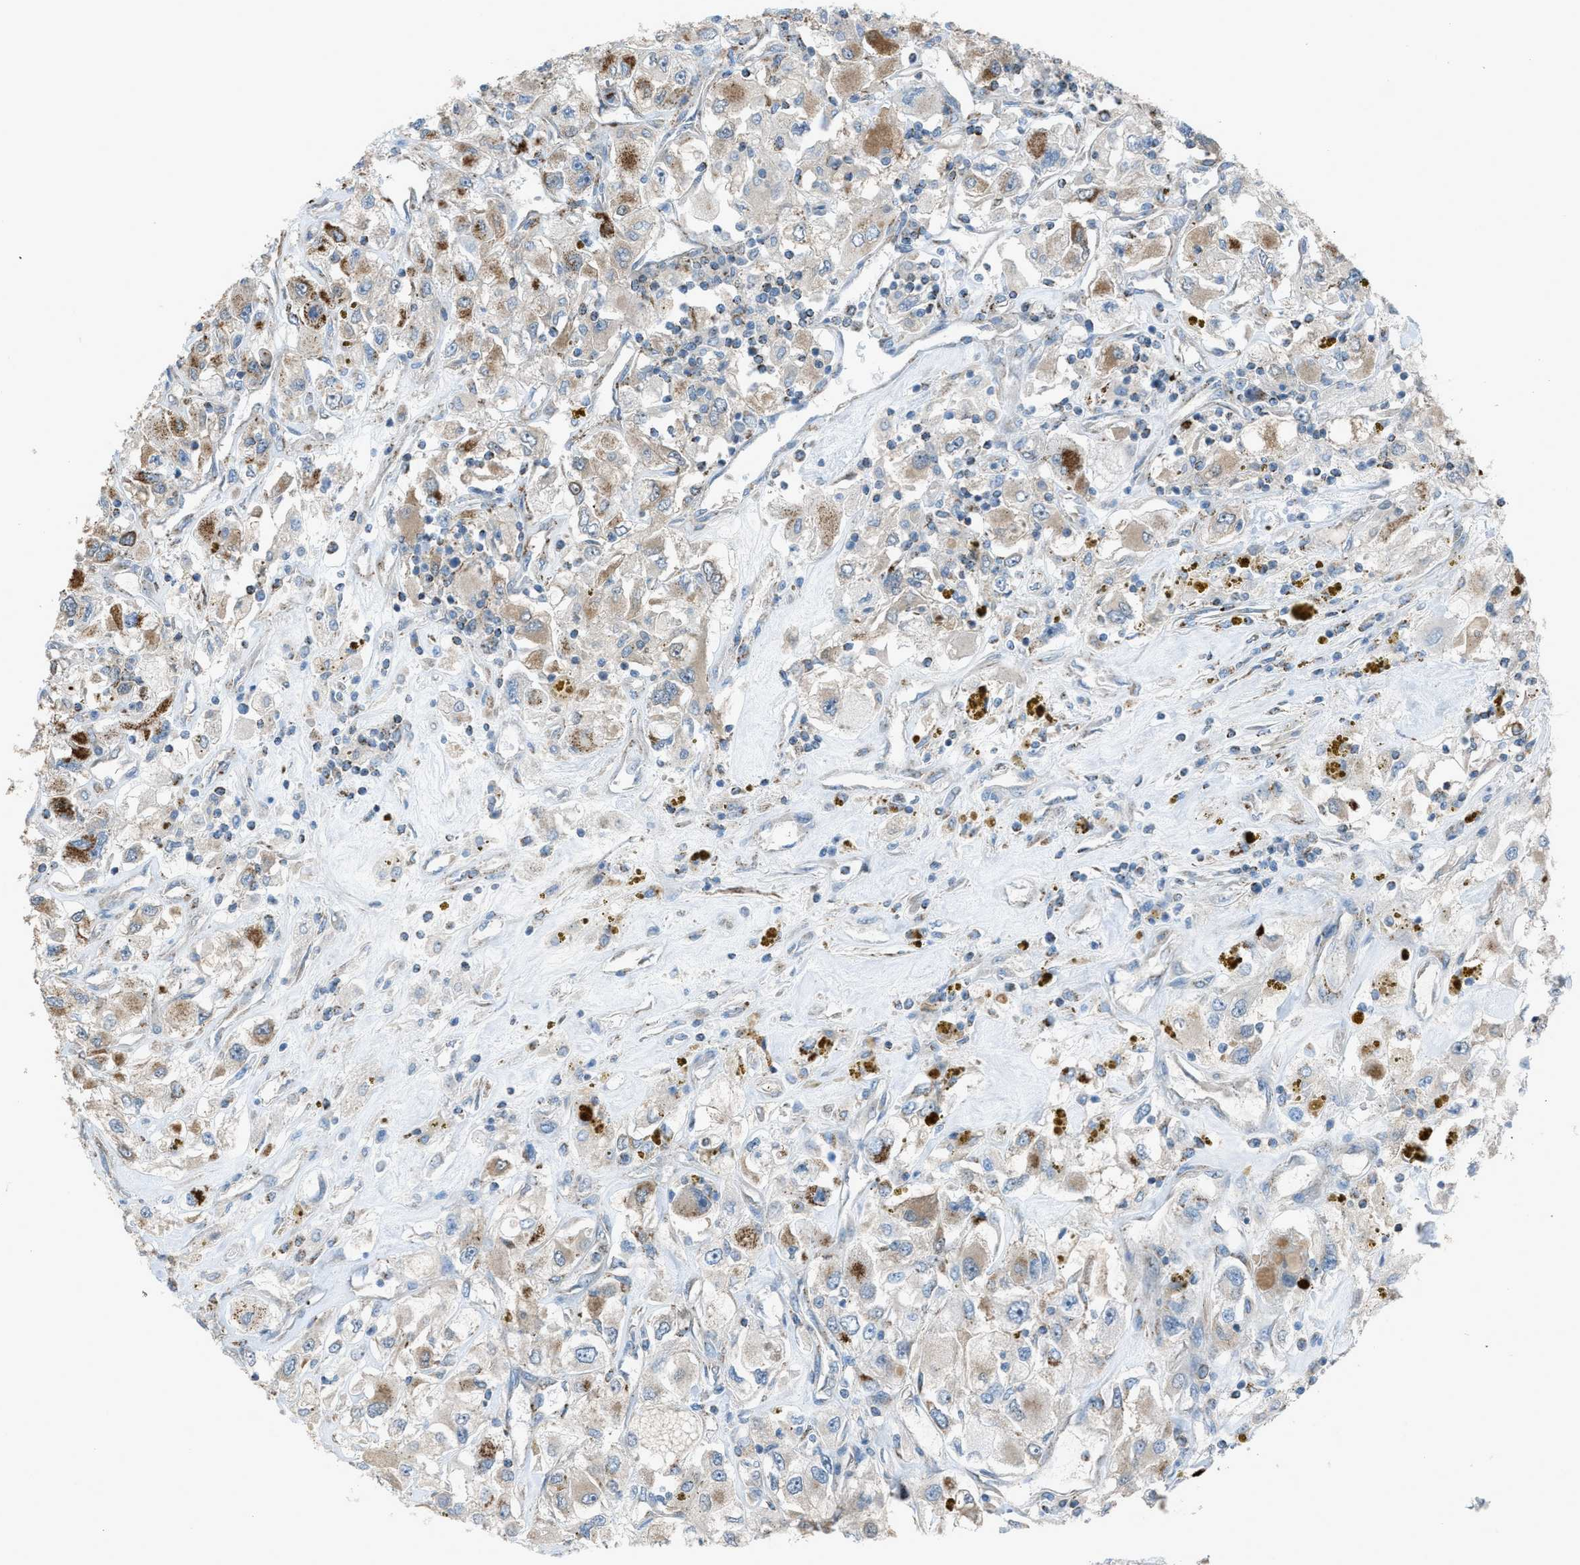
{"staining": {"intensity": "moderate", "quantity": "<25%", "location": "cytoplasmic/membranous"}, "tissue": "renal cancer", "cell_type": "Tumor cells", "image_type": "cancer", "snomed": [{"axis": "morphology", "description": "Adenocarcinoma, NOS"}, {"axis": "topography", "description": "Kidney"}], "caption": "There is low levels of moderate cytoplasmic/membranous staining in tumor cells of renal cancer, as demonstrated by immunohistochemical staining (brown color).", "gene": "MDH2", "patient": {"sex": "female", "age": 52}}